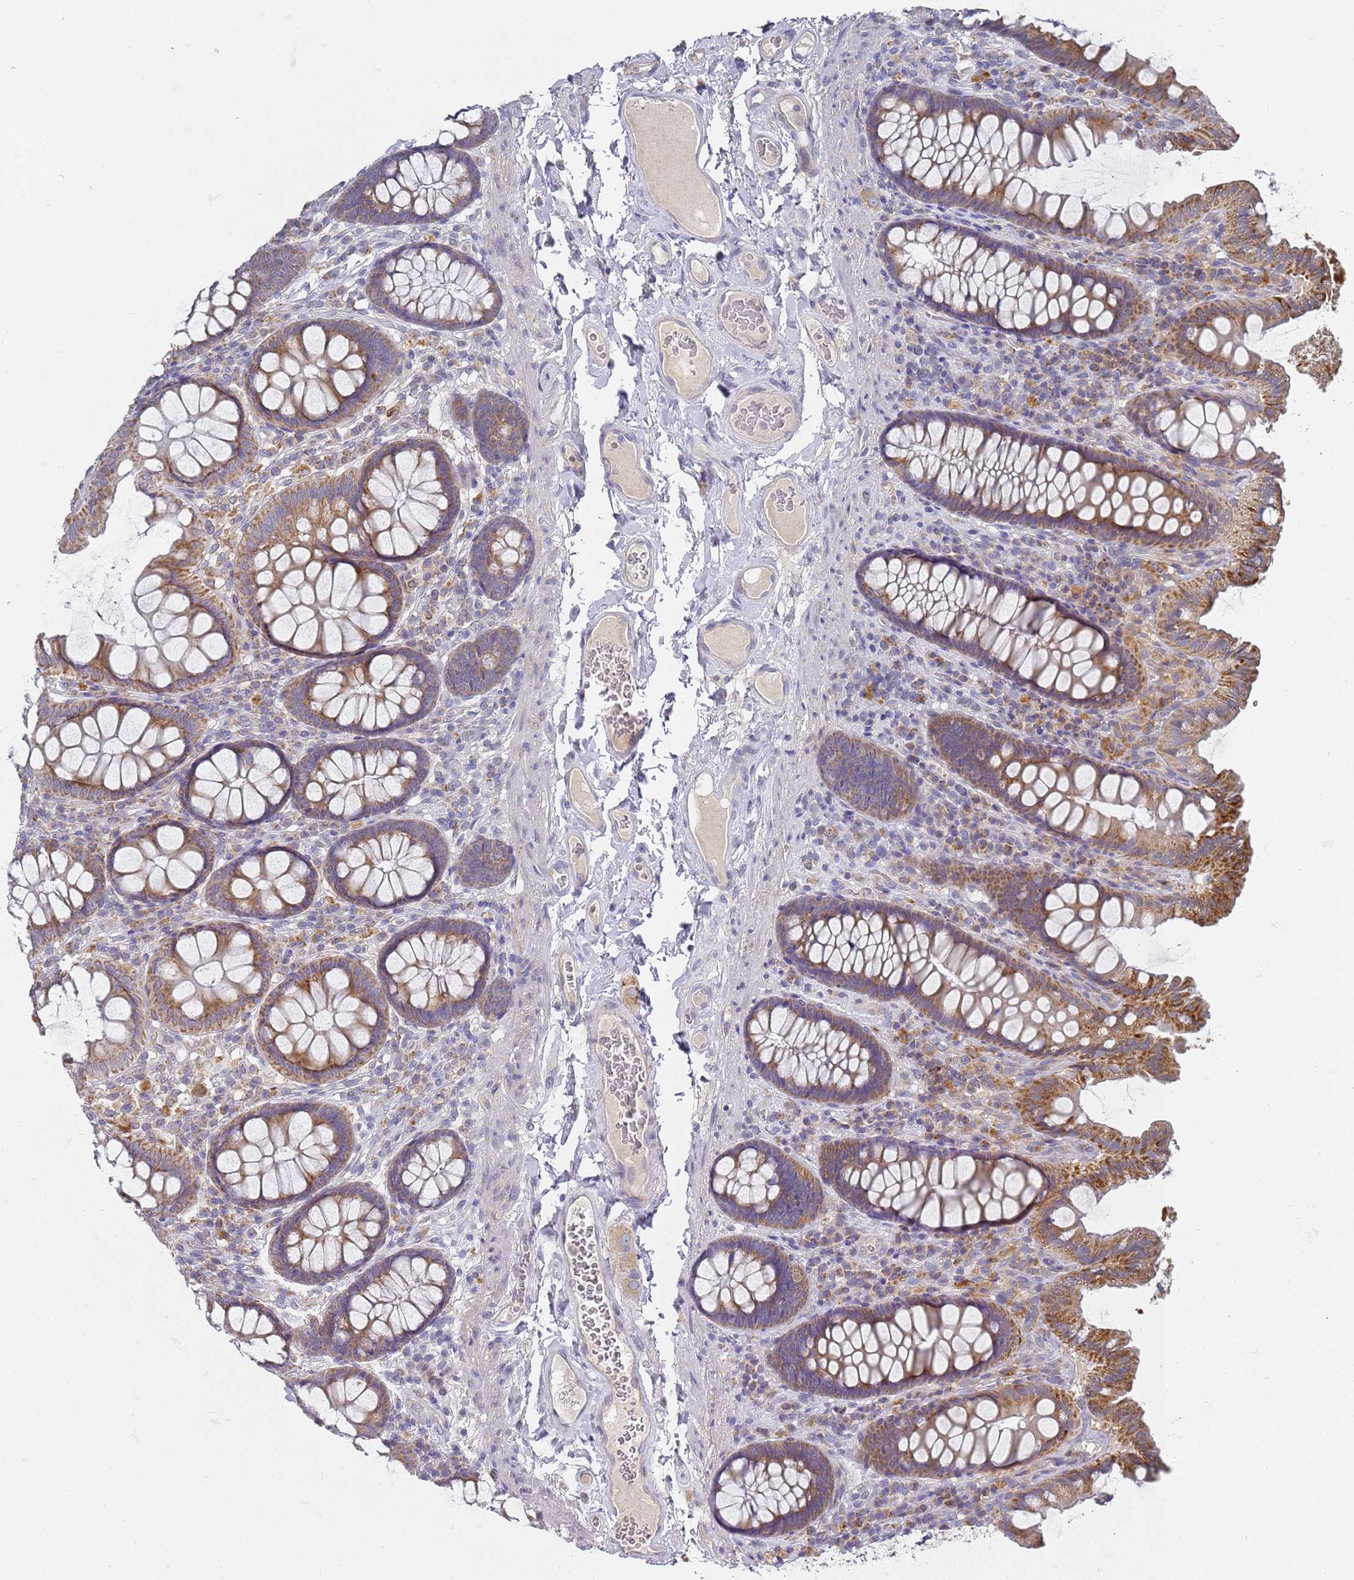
{"staining": {"intensity": "negative", "quantity": "none", "location": "none"}, "tissue": "colon", "cell_type": "Endothelial cells", "image_type": "normal", "snomed": [{"axis": "morphology", "description": "Normal tissue, NOS"}, {"axis": "topography", "description": "Colon"}], "caption": "Immunohistochemical staining of benign colon displays no significant positivity in endothelial cells. The staining is performed using DAB (3,3'-diaminobenzidine) brown chromogen with nuclei counter-stained in using hematoxylin.", "gene": "NPEPPS", "patient": {"sex": "male", "age": 84}}